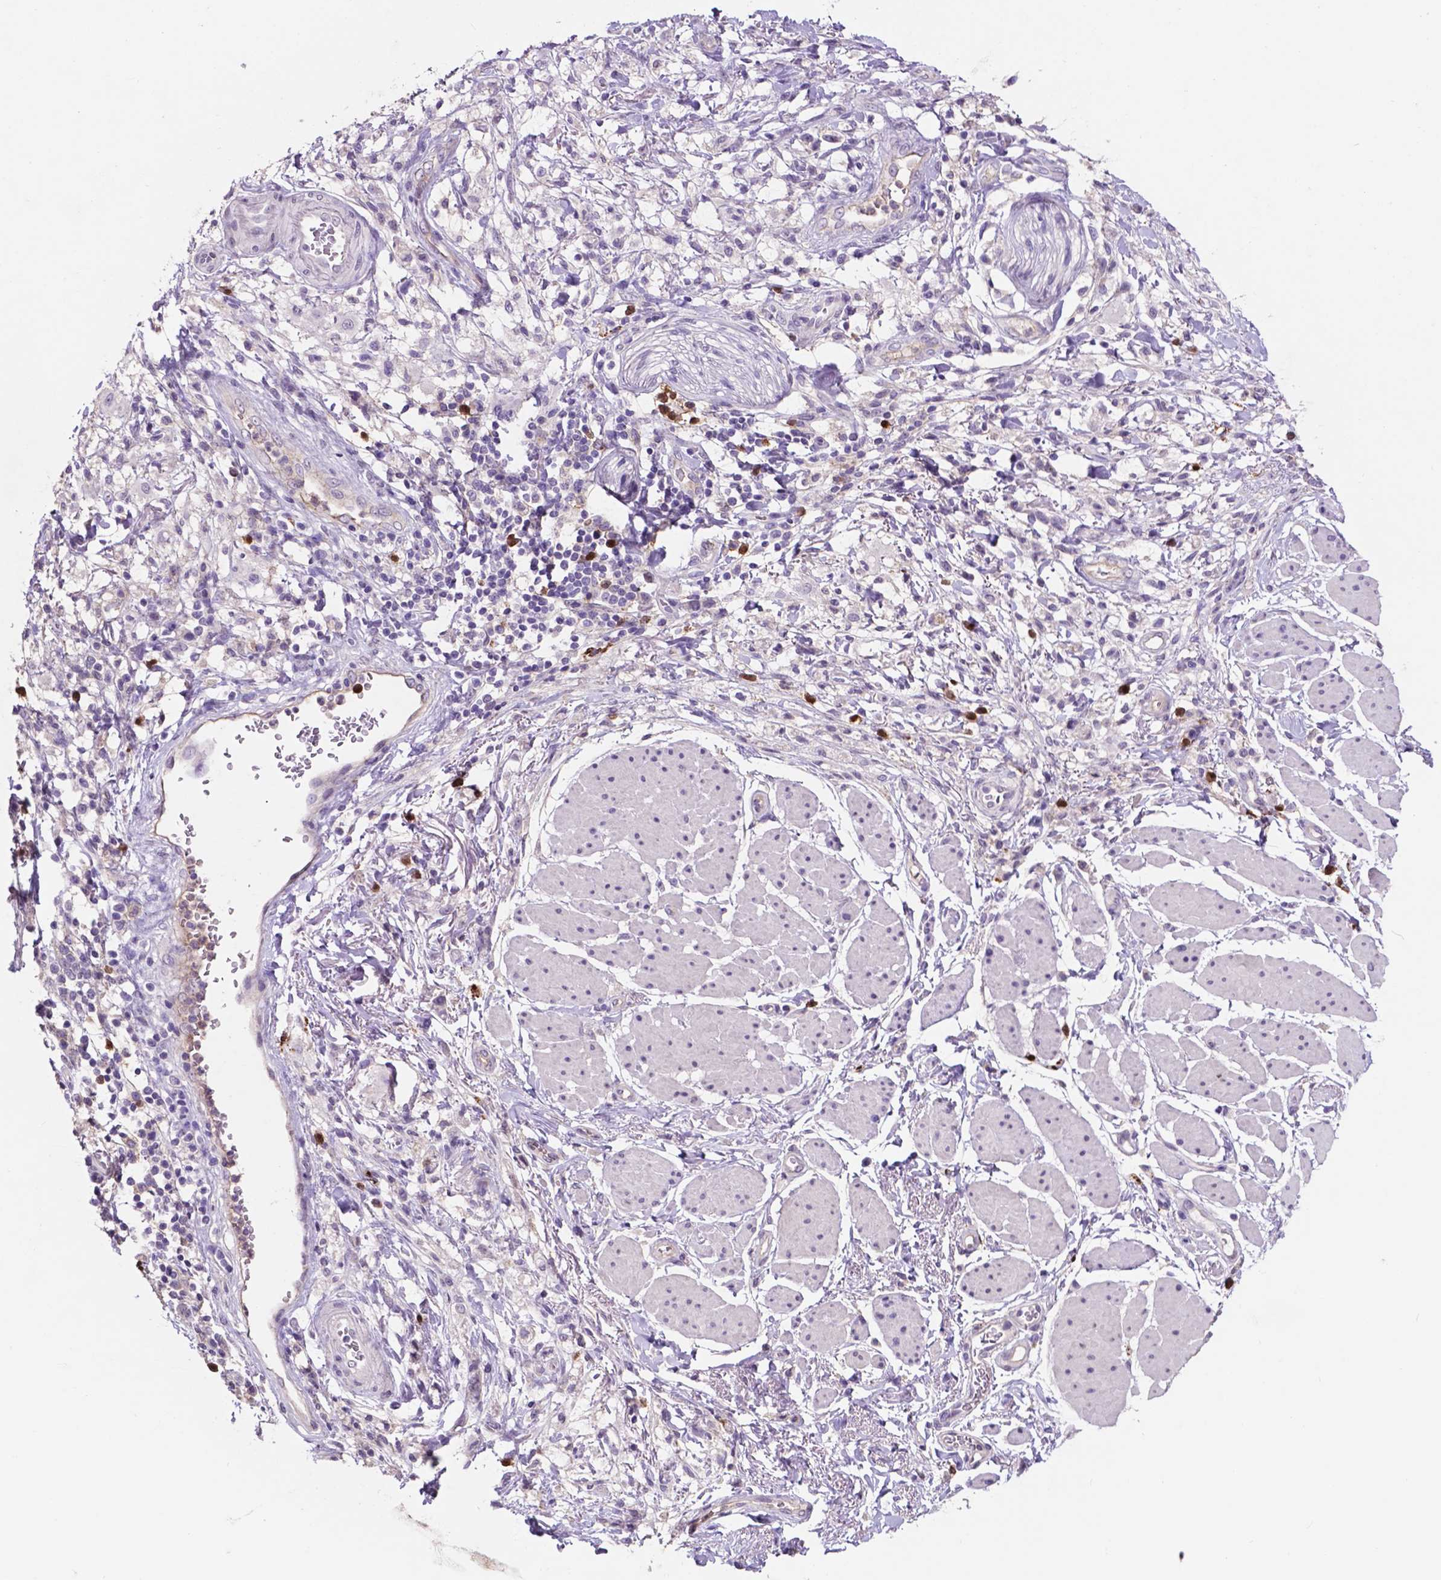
{"staining": {"intensity": "negative", "quantity": "none", "location": "none"}, "tissue": "stomach cancer", "cell_type": "Tumor cells", "image_type": "cancer", "snomed": [{"axis": "morphology", "description": "Adenocarcinoma, NOS"}, {"axis": "topography", "description": "Stomach"}], "caption": "Micrograph shows no significant protein expression in tumor cells of adenocarcinoma (stomach).", "gene": "PLSCR1", "patient": {"sex": "female", "age": 60}}